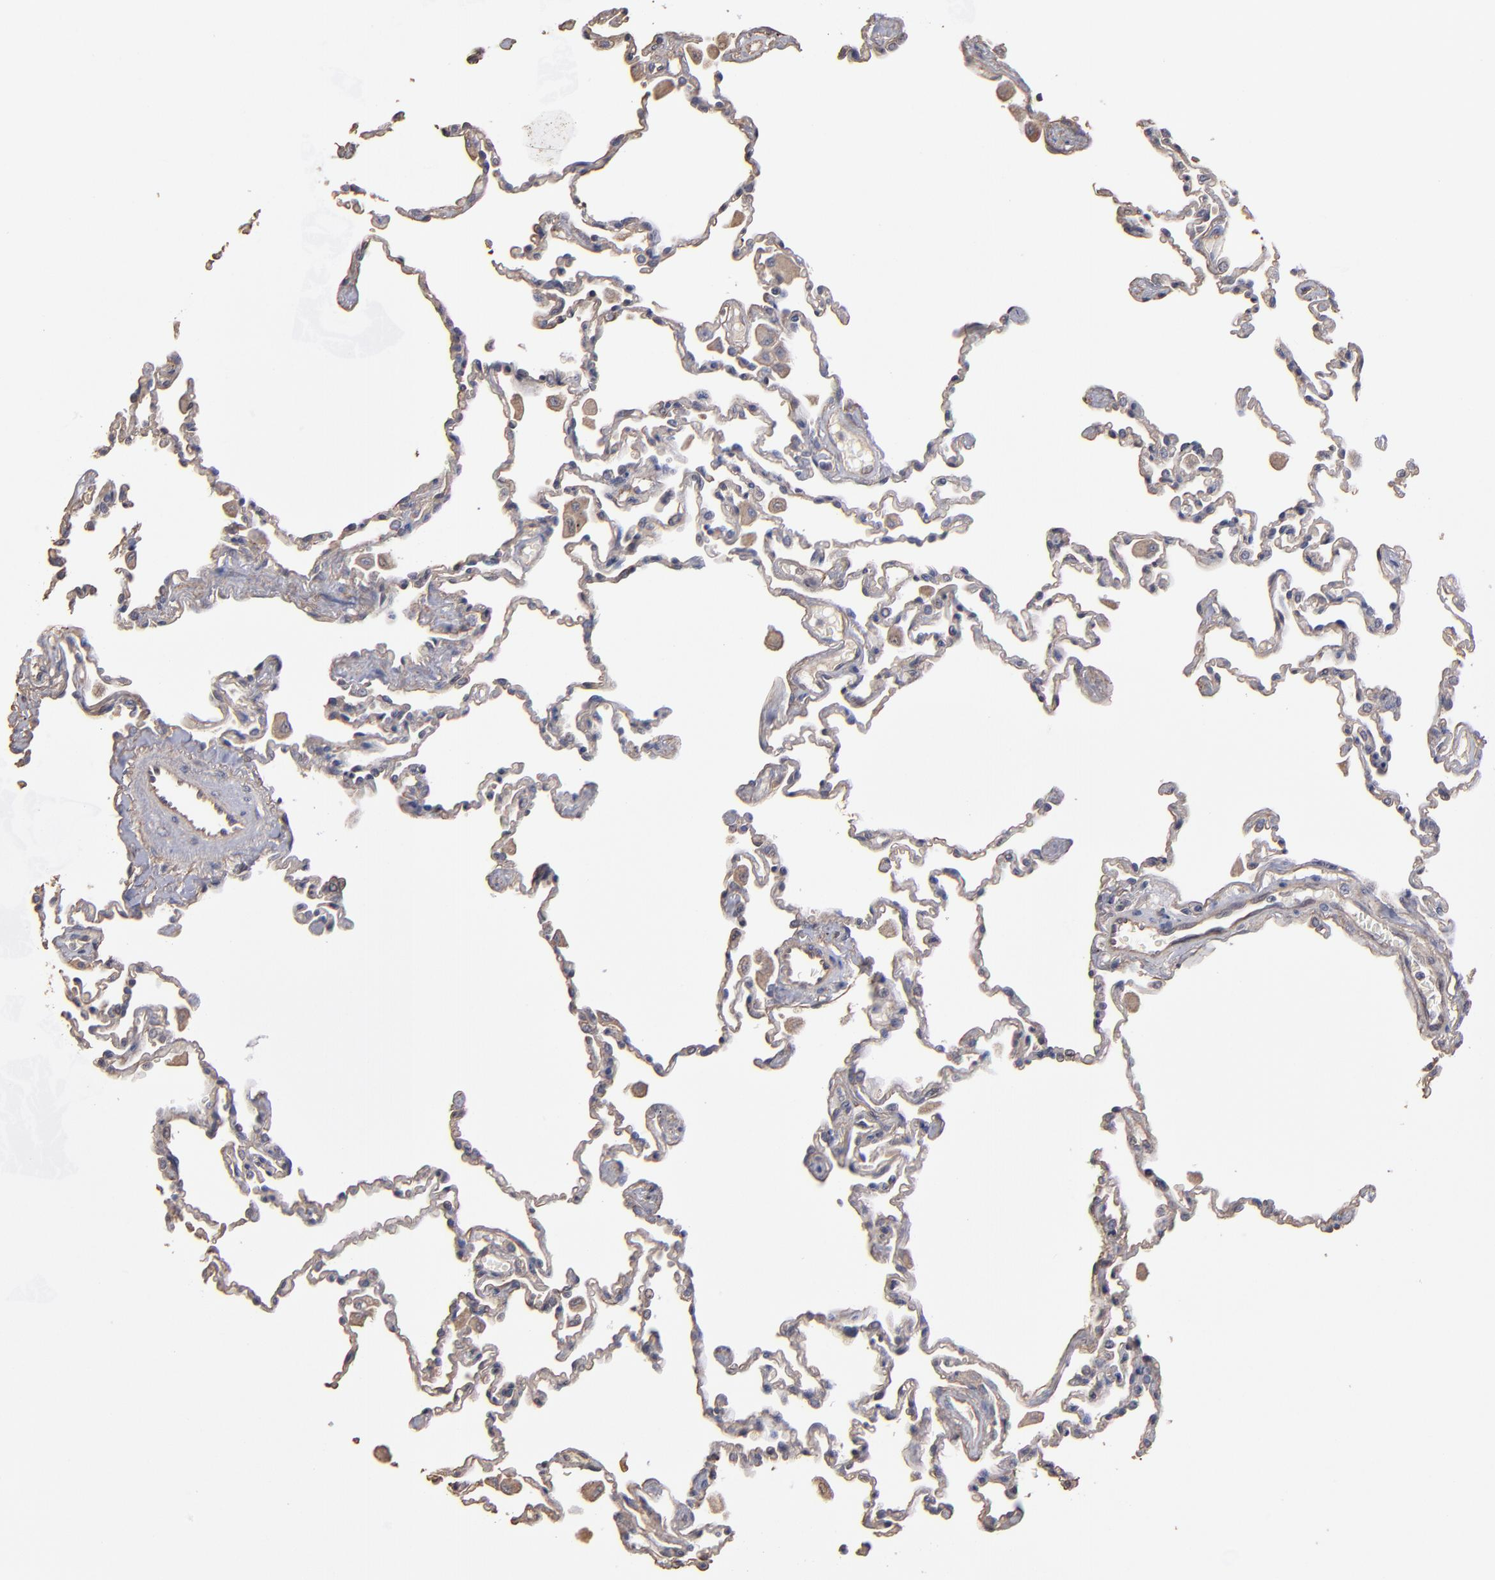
{"staining": {"intensity": "weak", "quantity": "25%-75%", "location": "cytoplasmic/membranous"}, "tissue": "lung", "cell_type": "Alveolar cells", "image_type": "normal", "snomed": [{"axis": "morphology", "description": "Normal tissue, NOS"}, {"axis": "topography", "description": "Lung"}], "caption": "Alveolar cells demonstrate weak cytoplasmic/membranous expression in approximately 25%-75% of cells in normal lung.", "gene": "DMD", "patient": {"sex": "male", "age": 59}}